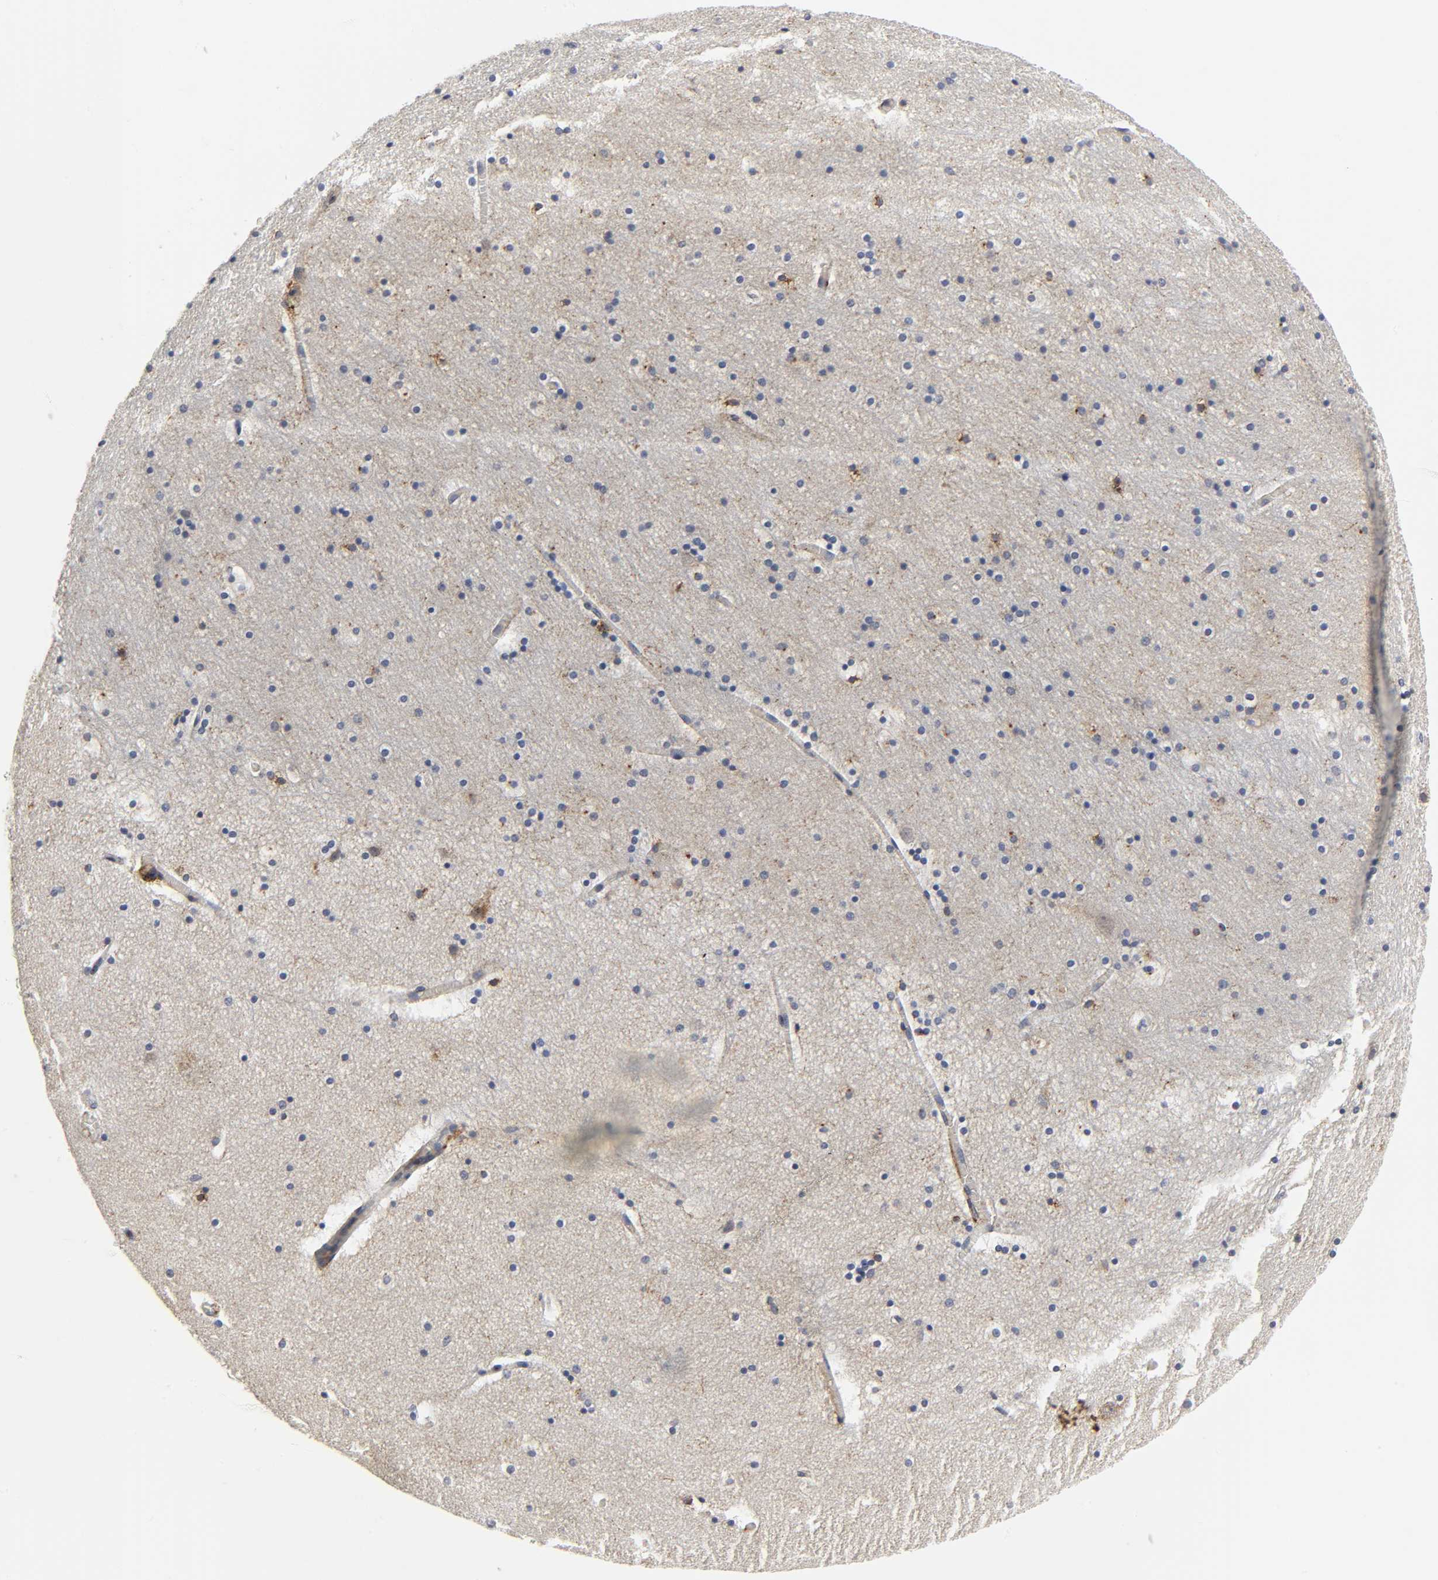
{"staining": {"intensity": "negative", "quantity": "none", "location": "none"}, "tissue": "hippocampus", "cell_type": "Glial cells", "image_type": "normal", "snomed": [{"axis": "morphology", "description": "Normal tissue, NOS"}, {"axis": "topography", "description": "Hippocampus"}], "caption": "Immunohistochemistry (IHC) image of normal hippocampus: human hippocampus stained with DAB exhibits no significant protein expression in glial cells. The staining is performed using DAB (3,3'-diaminobenzidine) brown chromogen with nuclei counter-stained in using hematoxylin.", "gene": "LRP1", "patient": {"sex": "male", "age": 45}}